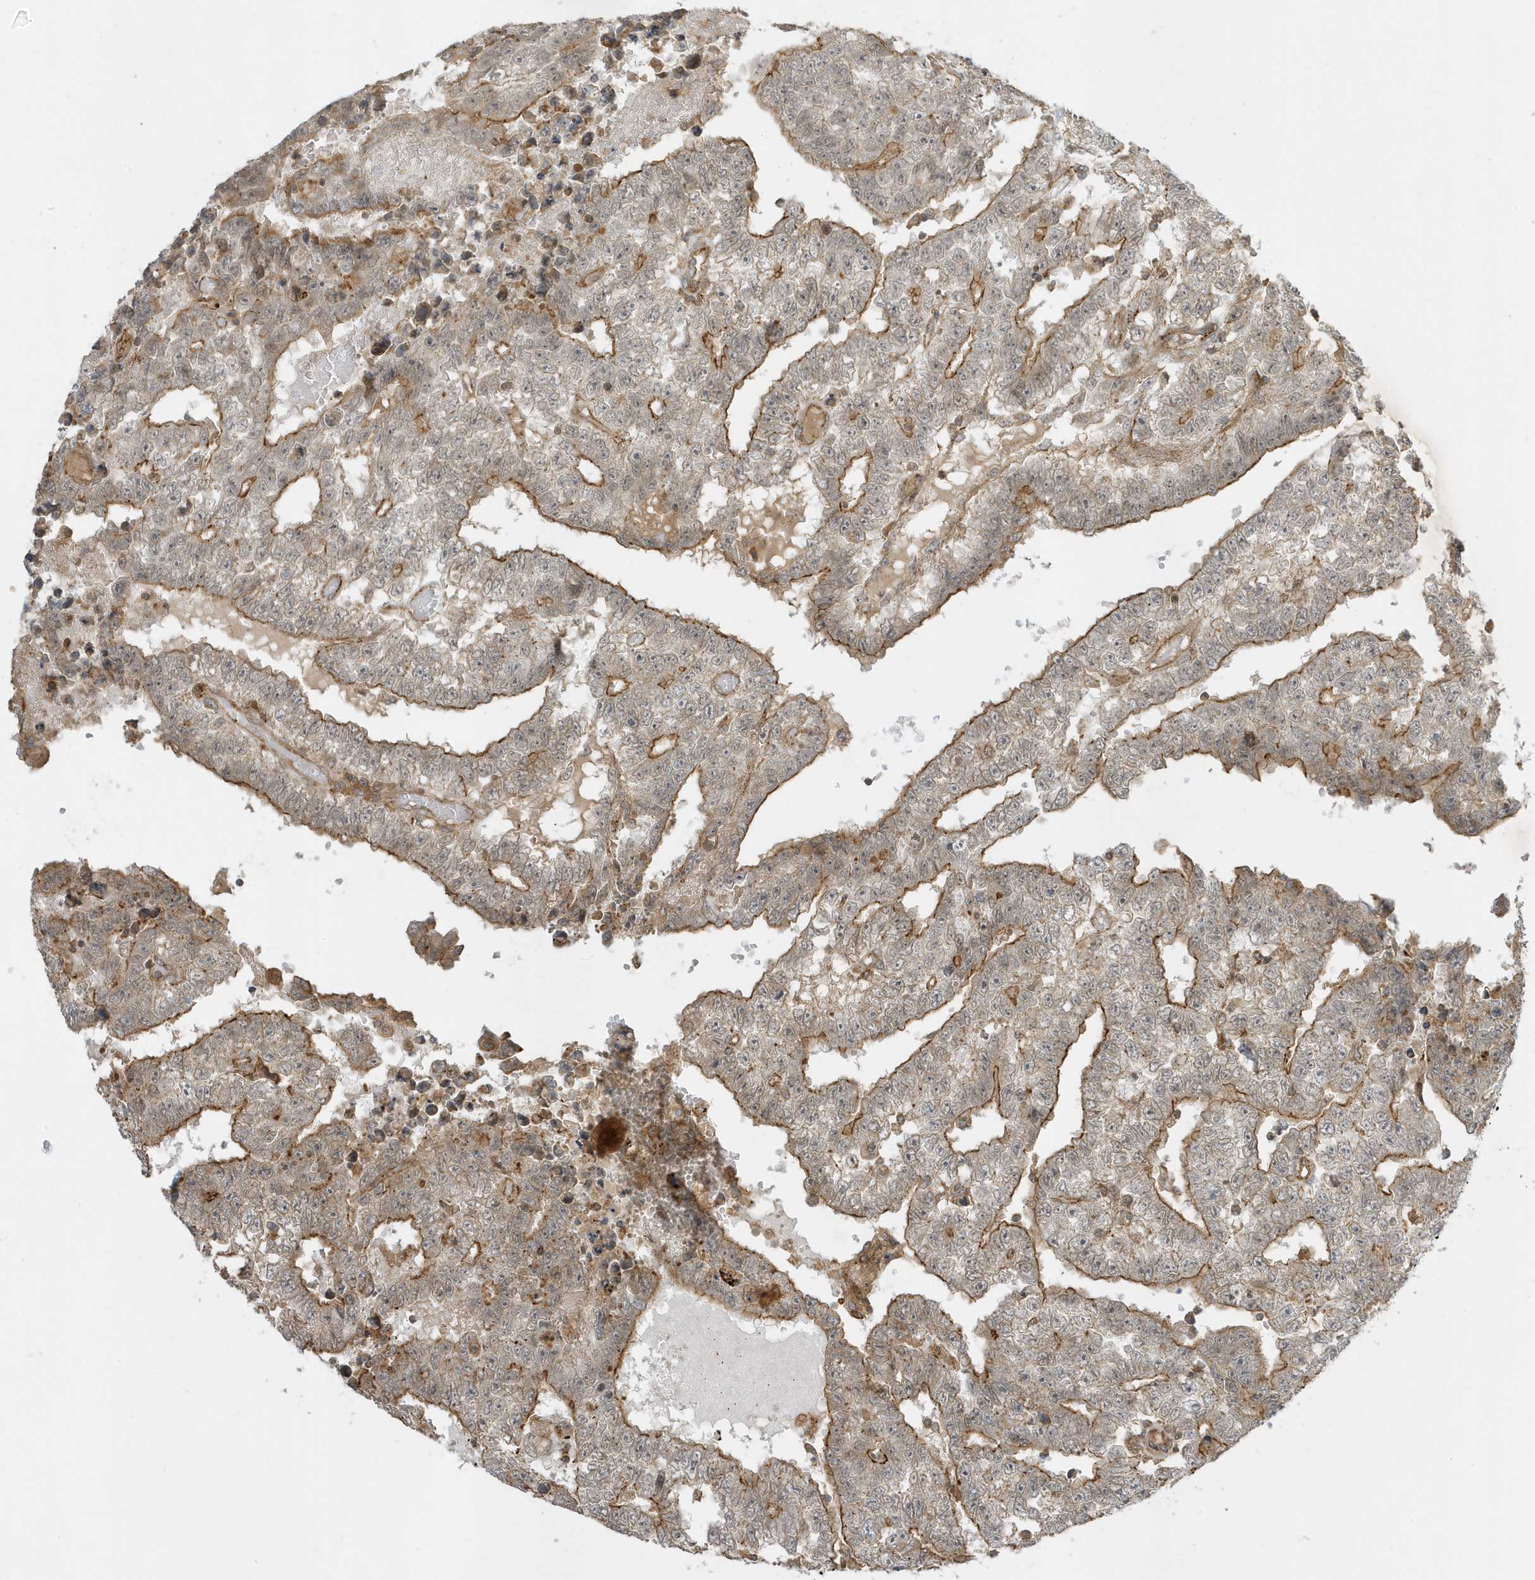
{"staining": {"intensity": "moderate", "quantity": ">75%", "location": "cytoplasmic/membranous"}, "tissue": "testis cancer", "cell_type": "Tumor cells", "image_type": "cancer", "snomed": [{"axis": "morphology", "description": "Carcinoma, Embryonal, NOS"}, {"axis": "topography", "description": "Testis"}], "caption": "Brown immunohistochemical staining in human testis cancer (embryonal carcinoma) demonstrates moderate cytoplasmic/membranous positivity in approximately >75% of tumor cells.", "gene": "ZBTB8A", "patient": {"sex": "male", "age": 25}}